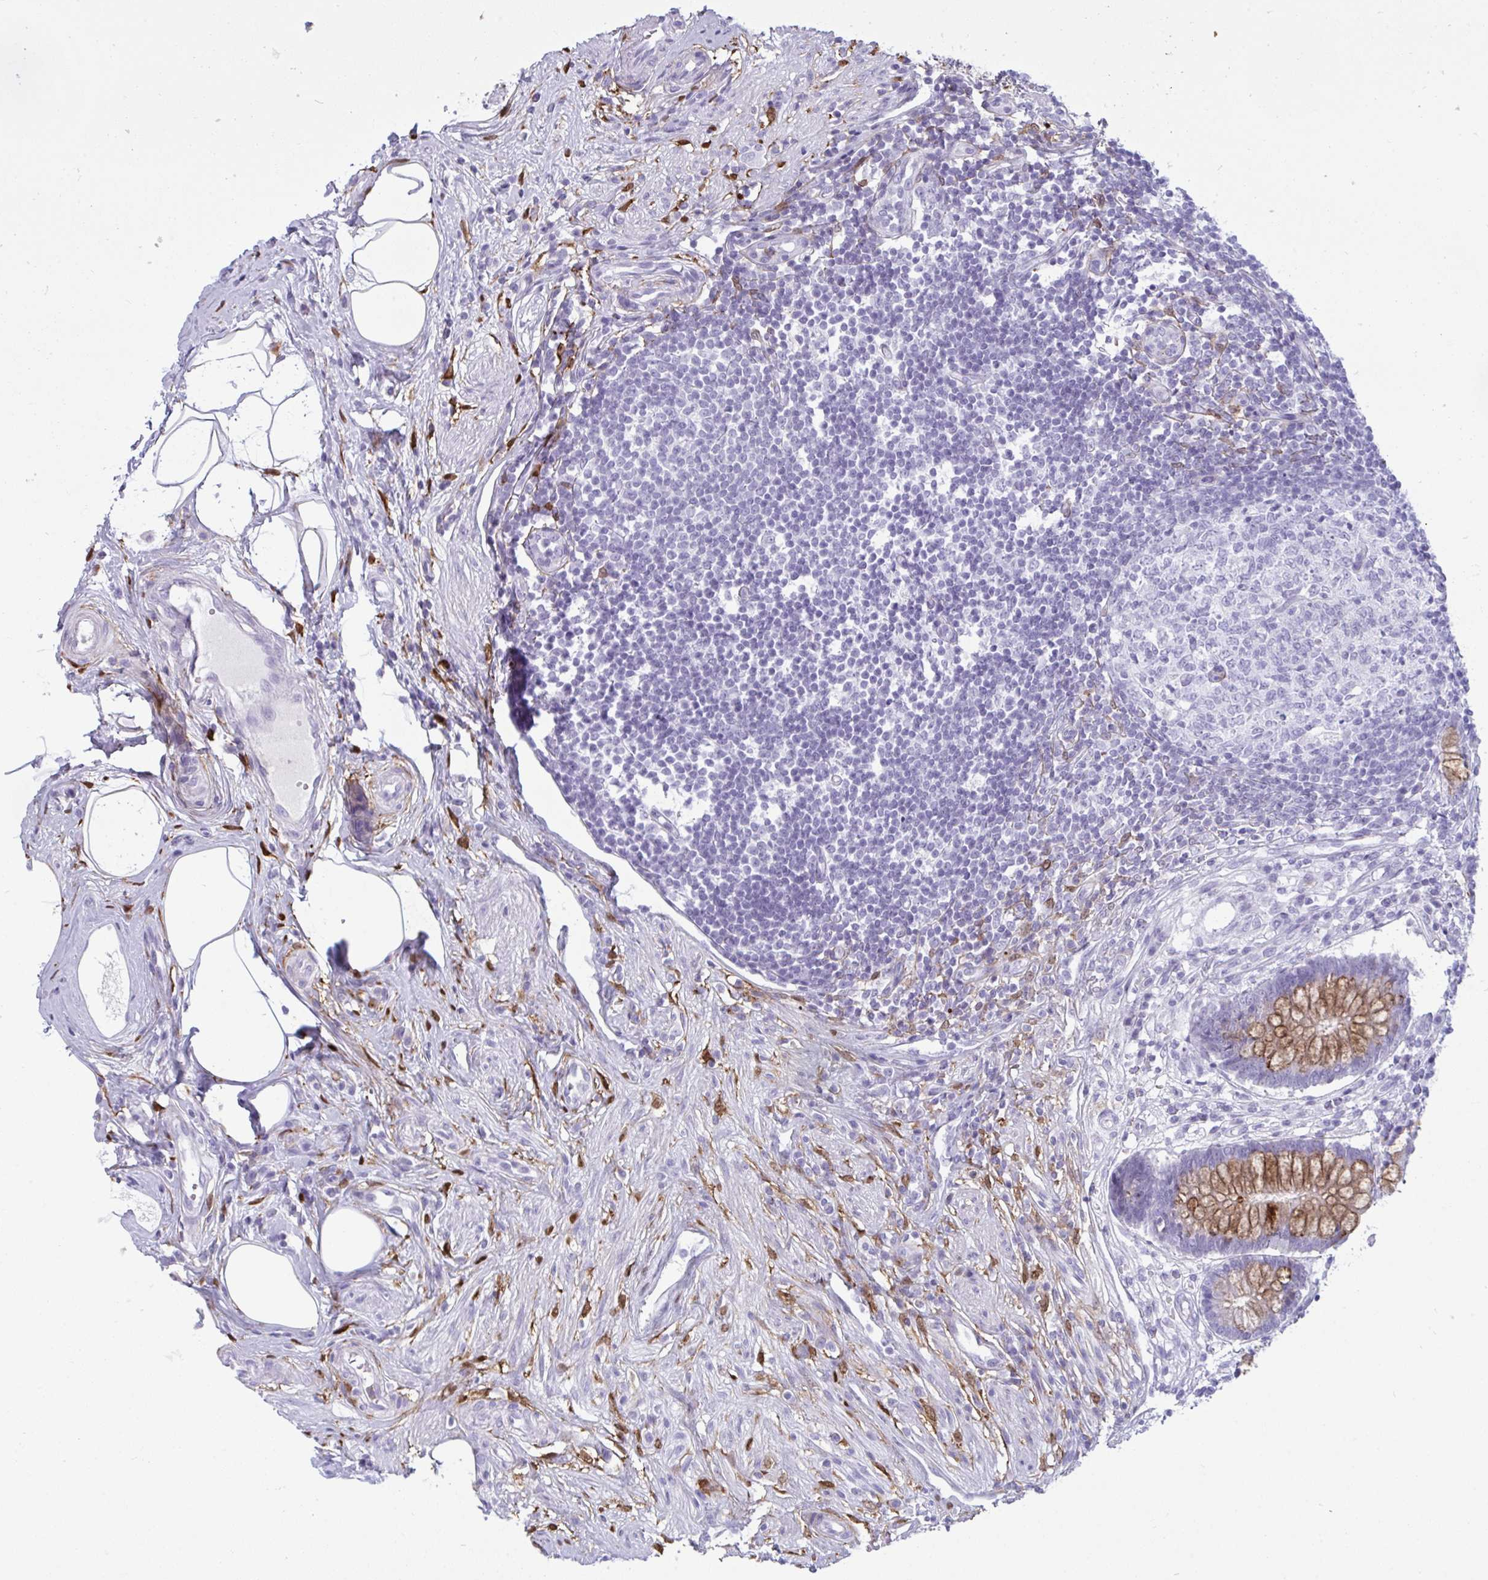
{"staining": {"intensity": "strong", "quantity": "<25%", "location": "cytoplasmic/membranous"}, "tissue": "appendix", "cell_type": "Glandular cells", "image_type": "normal", "snomed": [{"axis": "morphology", "description": "Normal tissue, NOS"}, {"axis": "topography", "description": "Appendix"}], "caption": "A brown stain highlights strong cytoplasmic/membranous positivity of a protein in glandular cells of unremarkable human appendix.", "gene": "ARHGAP42", "patient": {"sex": "female", "age": 56}}